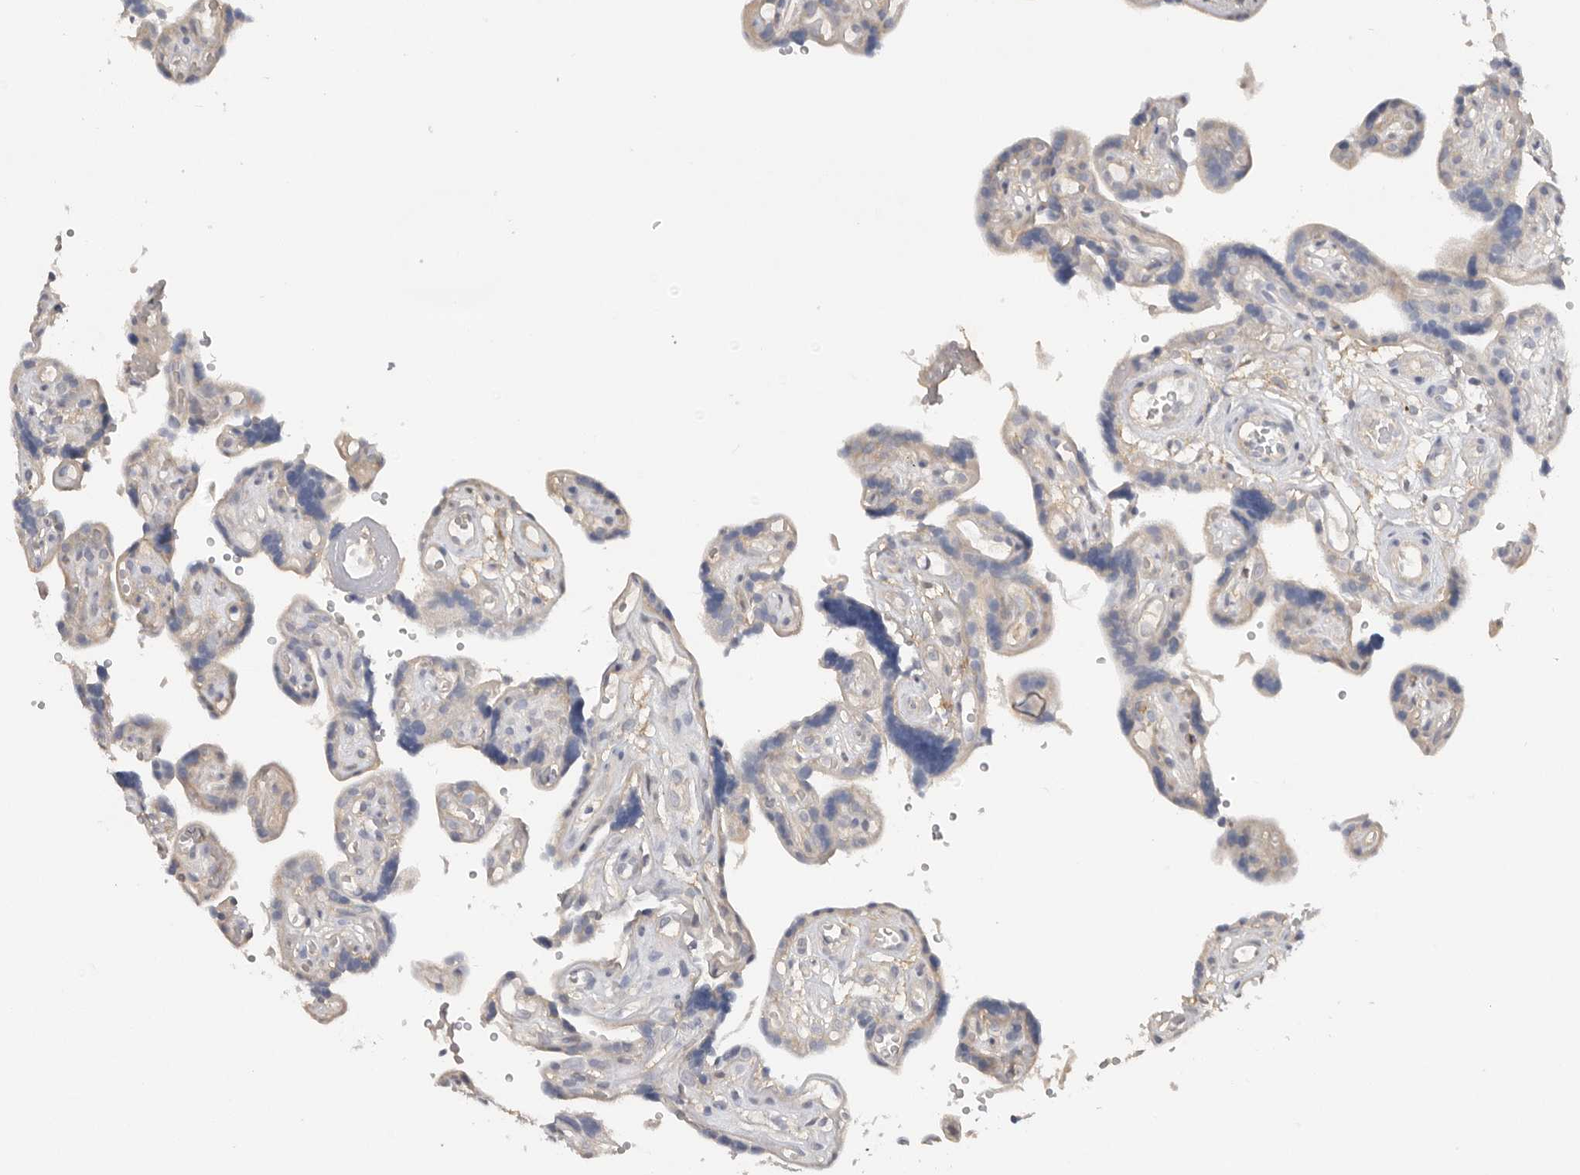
{"staining": {"intensity": "moderate", "quantity": "<25%", "location": "cytoplasmic/membranous"}, "tissue": "placenta", "cell_type": "Decidual cells", "image_type": "normal", "snomed": [{"axis": "morphology", "description": "Normal tissue, NOS"}, {"axis": "topography", "description": "Placenta"}], "caption": "This photomicrograph reveals unremarkable placenta stained with IHC to label a protein in brown. The cytoplasmic/membranous of decidual cells show moderate positivity for the protein. Nuclei are counter-stained blue.", "gene": "WDTC1", "patient": {"sex": "female", "age": 30}}